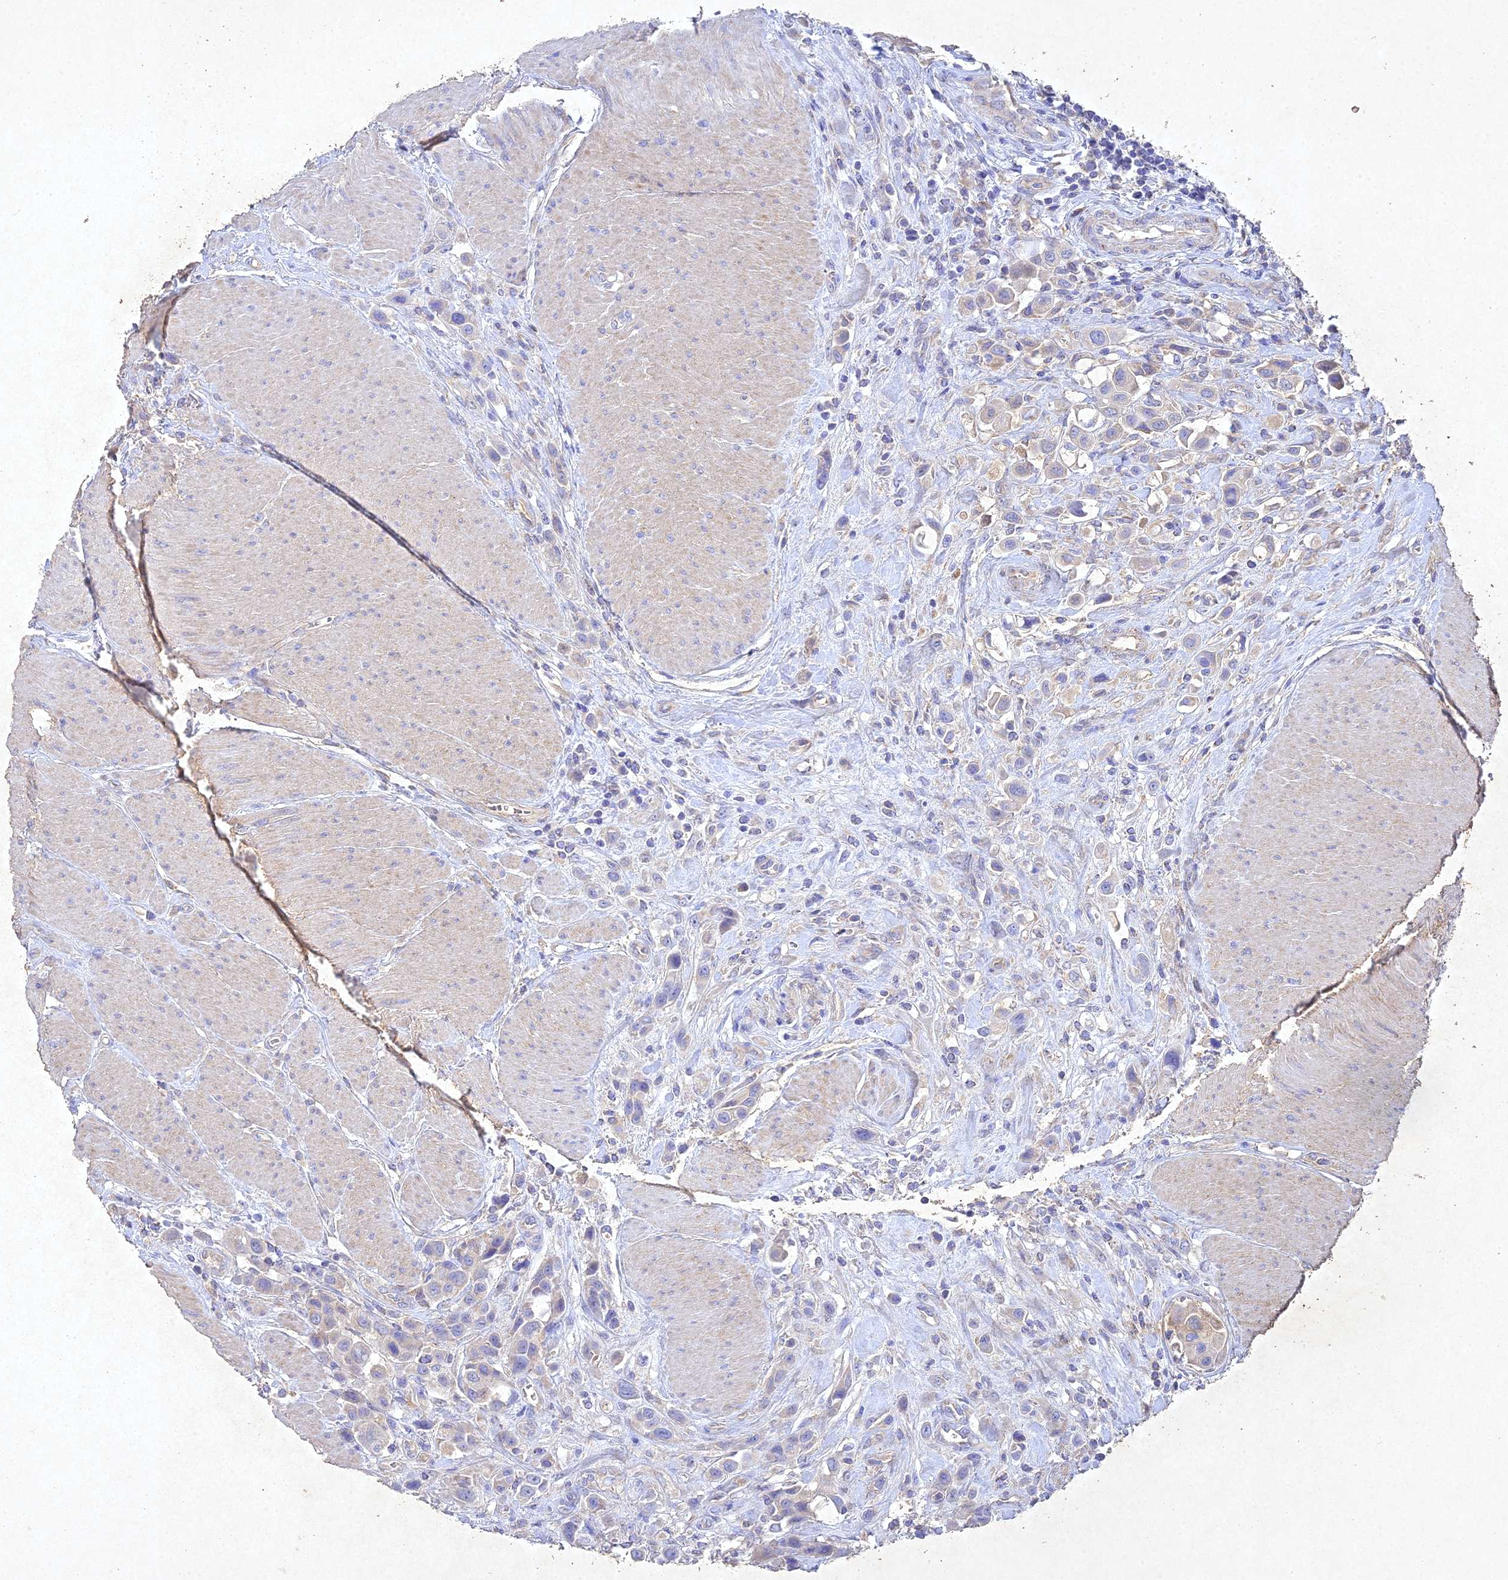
{"staining": {"intensity": "negative", "quantity": "none", "location": "none"}, "tissue": "urothelial cancer", "cell_type": "Tumor cells", "image_type": "cancer", "snomed": [{"axis": "morphology", "description": "Urothelial carcinoma, High grade"}, {"axis": "topography", "description": "Urinary bladder"}], "caption": "Immunohistochemistry (IHC) histopathology image of neoplastic tissue: urothelial carcinoma (high-grade) stained with DAB (3,3'-diaminobenzidine) demonstrates no significant protein staining in tumor cells. The staining is performed using DAB (3,3'-diaminobenzidine) brown chromogen with nuclei counter-stained in using hematoxylin.", "gene": "NDUFV1", "patient": {"sex": "male", "age": 50}}